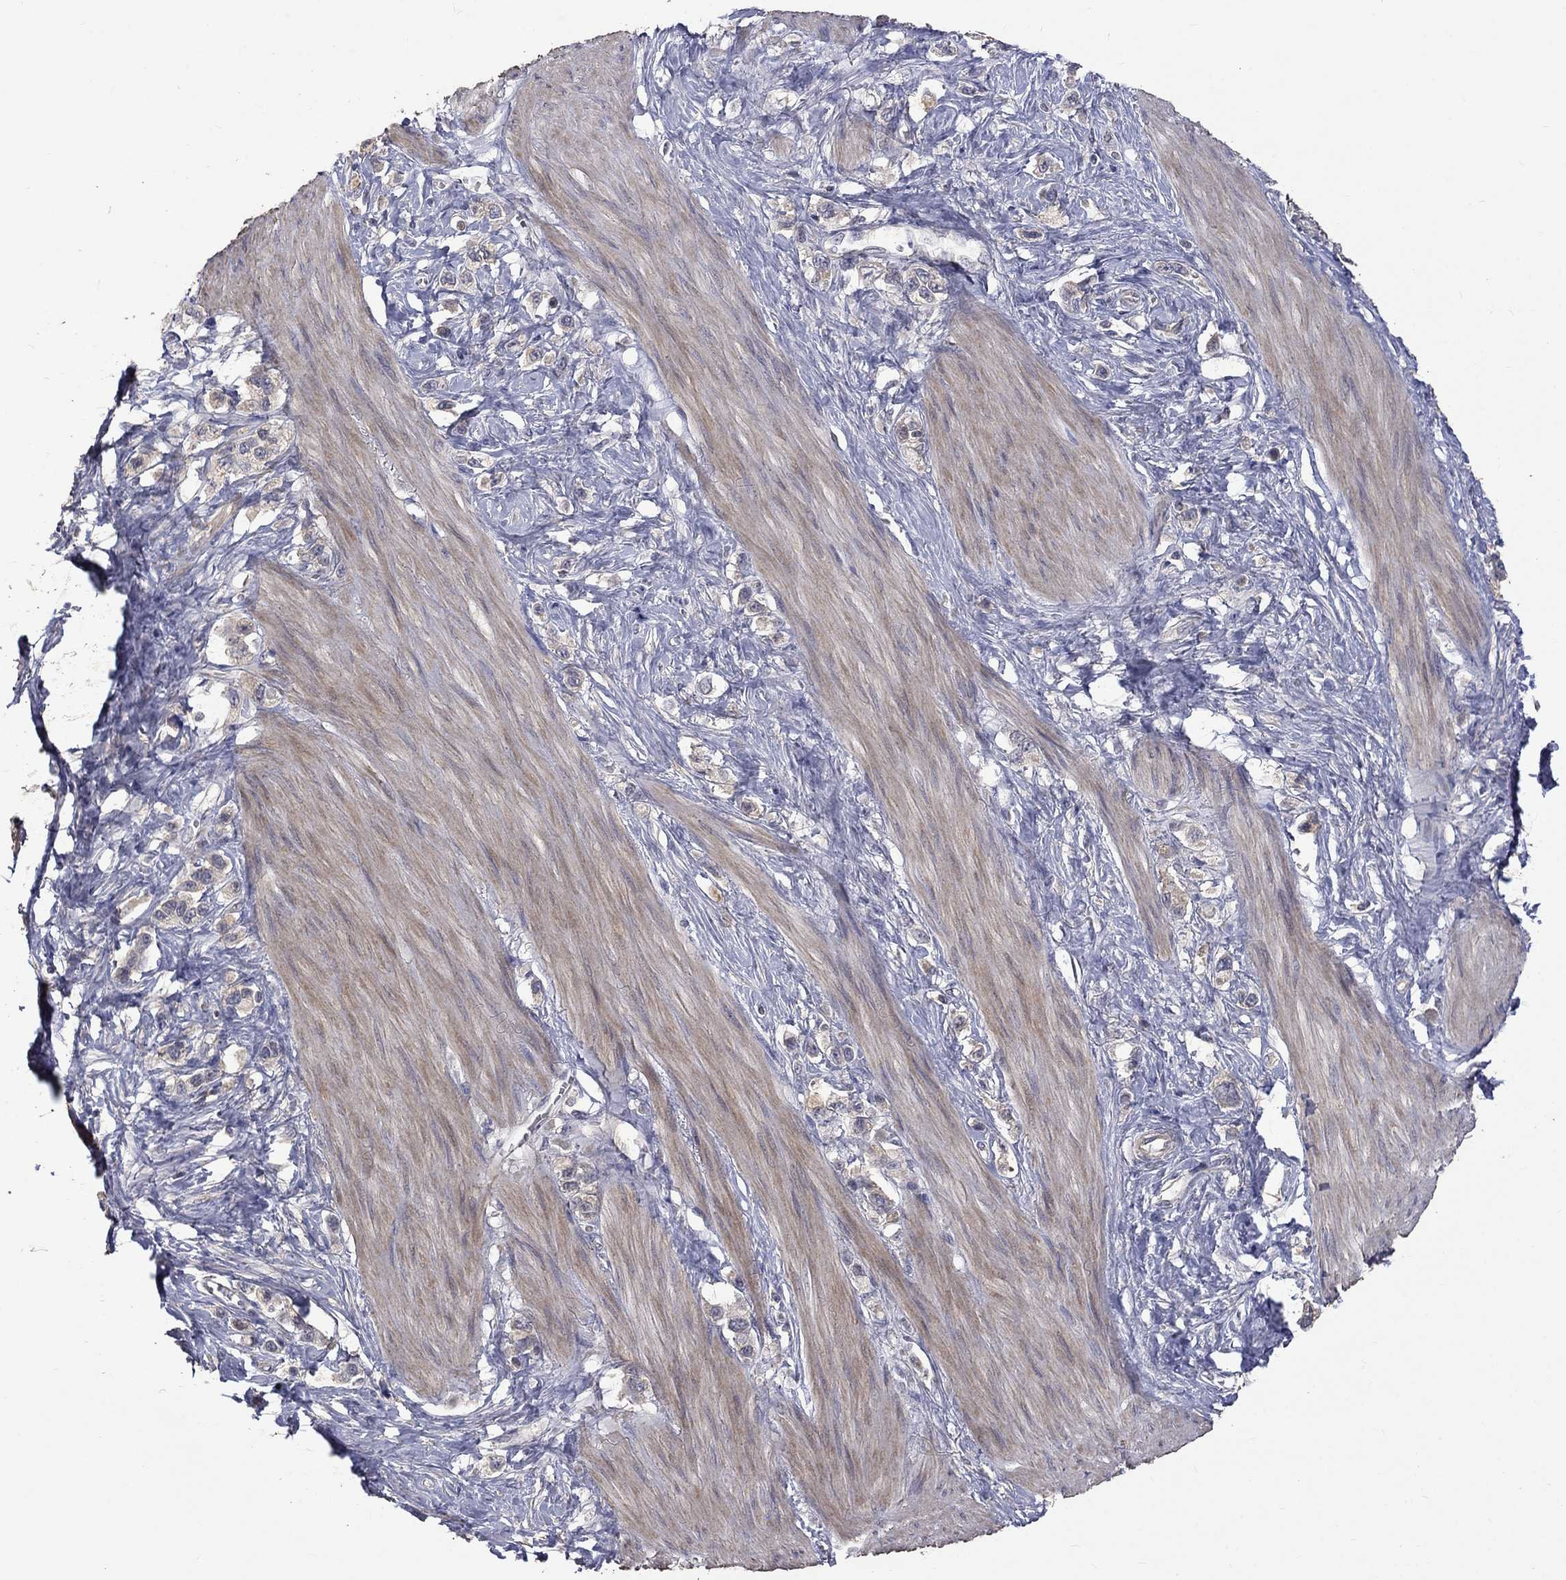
{"staining": {"intensity": "negative", "quantity": "none", "location": "none"}, "tissue": "stomach cancer", "cell_type": "Tumor cells", "image_type": "cancer", "snomed": [{"axis": "morphology", "description": "Normal tissue, NOS"}, {"axis": "morphology", "description": "Adenocarcinoma, NOS"}, {"axis": "morphology", "description": "Adenocarcinoma, High grade"}, {"axis": "topography", "description": "Stomach, upper"}, {"axis": "topography", "description": "Stomach"}], "caption": "An immunohistochemistry (IHC) photomicrograph of adenocarcinoma (high-grade) (stomach) is shown. There is no staining in tumor cells of adenocarcinoma (high-grade) (stomach).", "gene": "SLC39A14", "patient": {"sex": "female", "age": 65}}